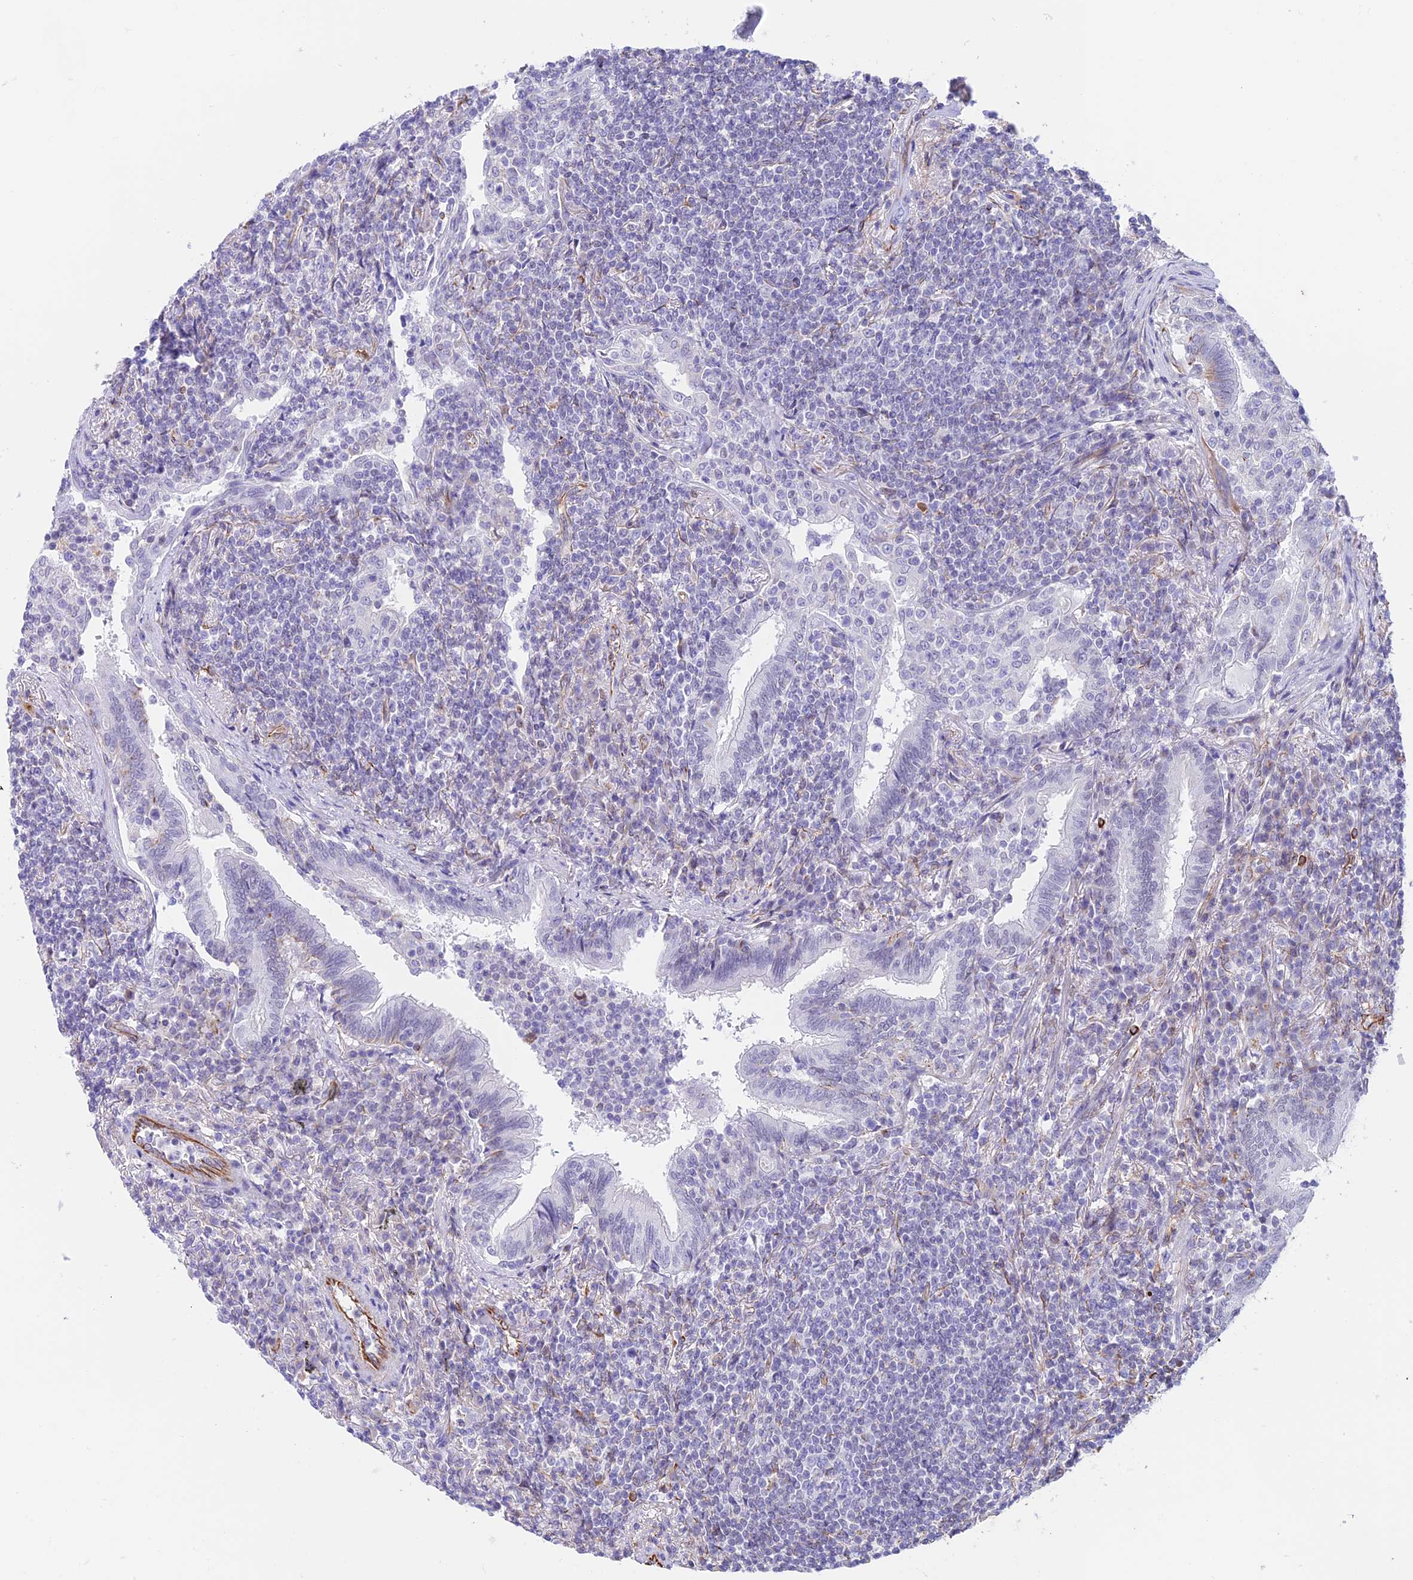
{"staining": {"intensity": "negative", "quantity": "none", "location": "none"}, "tissue": "lymphoma", "cell_type": "Tumor cells", "image_type": "cancer", "snomed": [{"axis": "morphology", "description": "Malignant lymphoma, non-Hodgkin's type, Low grade"}, {"axis": "topography", "description": "Lung"}], "caption": "The micrograph displays no significant staining in tumor cells of malignant lymphoma, non-Hodgkin's type (low-grade).", "gene": "ZNF652", "patient": {"sex": "female", "age": 71}}